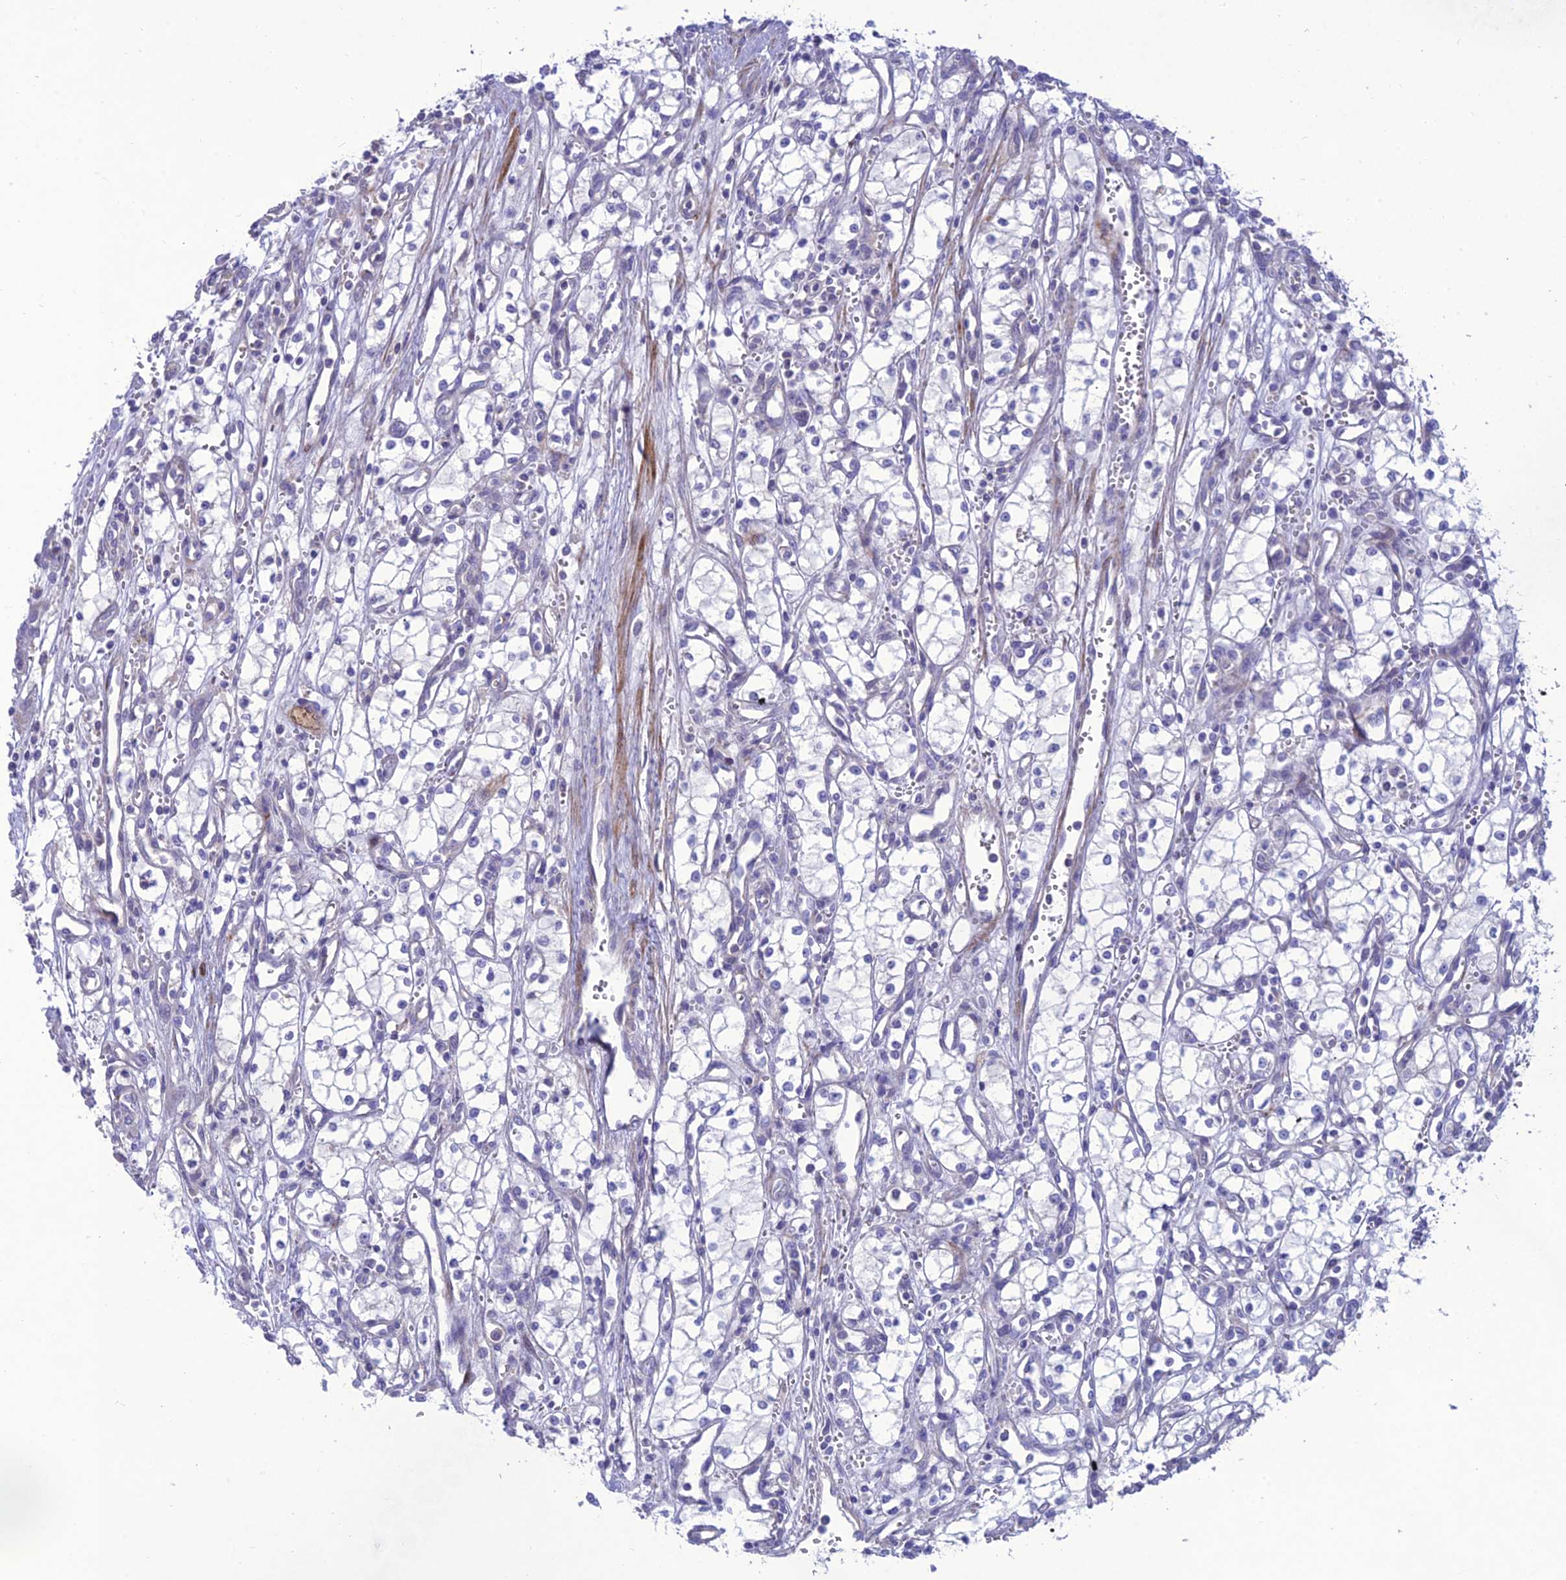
{"staining": {"intensity": "negative", "quantity": "none", "location": "none"}, "tissue": "renal cancer", "cell_type": "Tumor cells", "image_type": "cancer", "snomed": [{"axis": "morphology", "description": "Adenocarcinoma, NOS"}, {"axis": "topography", "description": "Kidney"}], "caption": "An IHC histopathology image of adenocarcinoma (renal) is shown. There is no staining in tumor cells of adenocarcinoma (renal). Nuclei are stained in blue.", "gene": "TEKT3", "patient": {"sex": "male", "age": 59}}